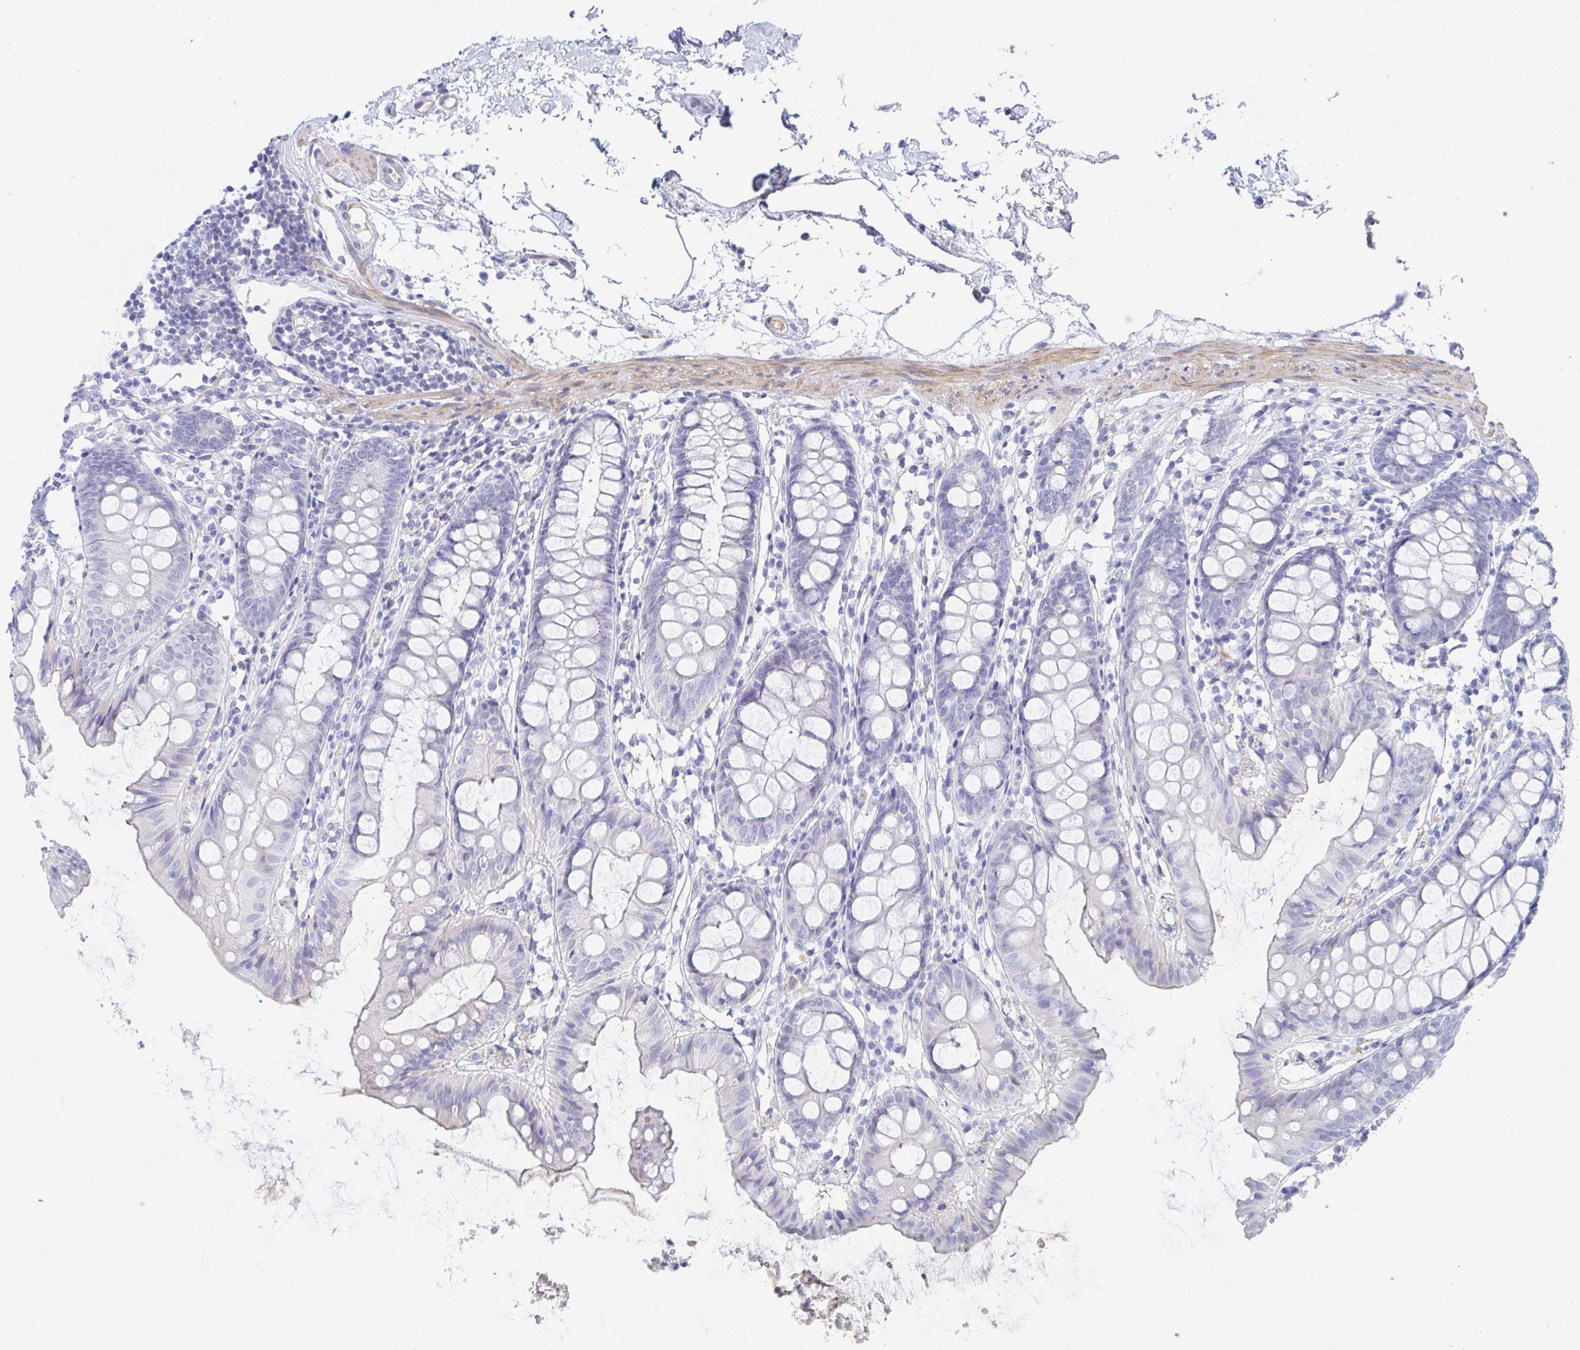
{"staining": {"intensity": "negative", "quantity": "none", "location": "none"}, "tissue": "colon", "cell_type": "Endothelial cells", "image_type": "normal", "snomed": [{"axis": "morphology", "description": "Normal tissue, NOS"}, {"axis": "topography", "description": "Colon"}], "caption": "IHC histopathology image of unremarkable colon stained for a protein (brown), which shows no staining in endothelial cells. (Immunohistochemistry (ihc), brightfield microscopy, high magnification).", "gene": "TNFAIP6", "patient": {"sex": "female", "age": 84}}